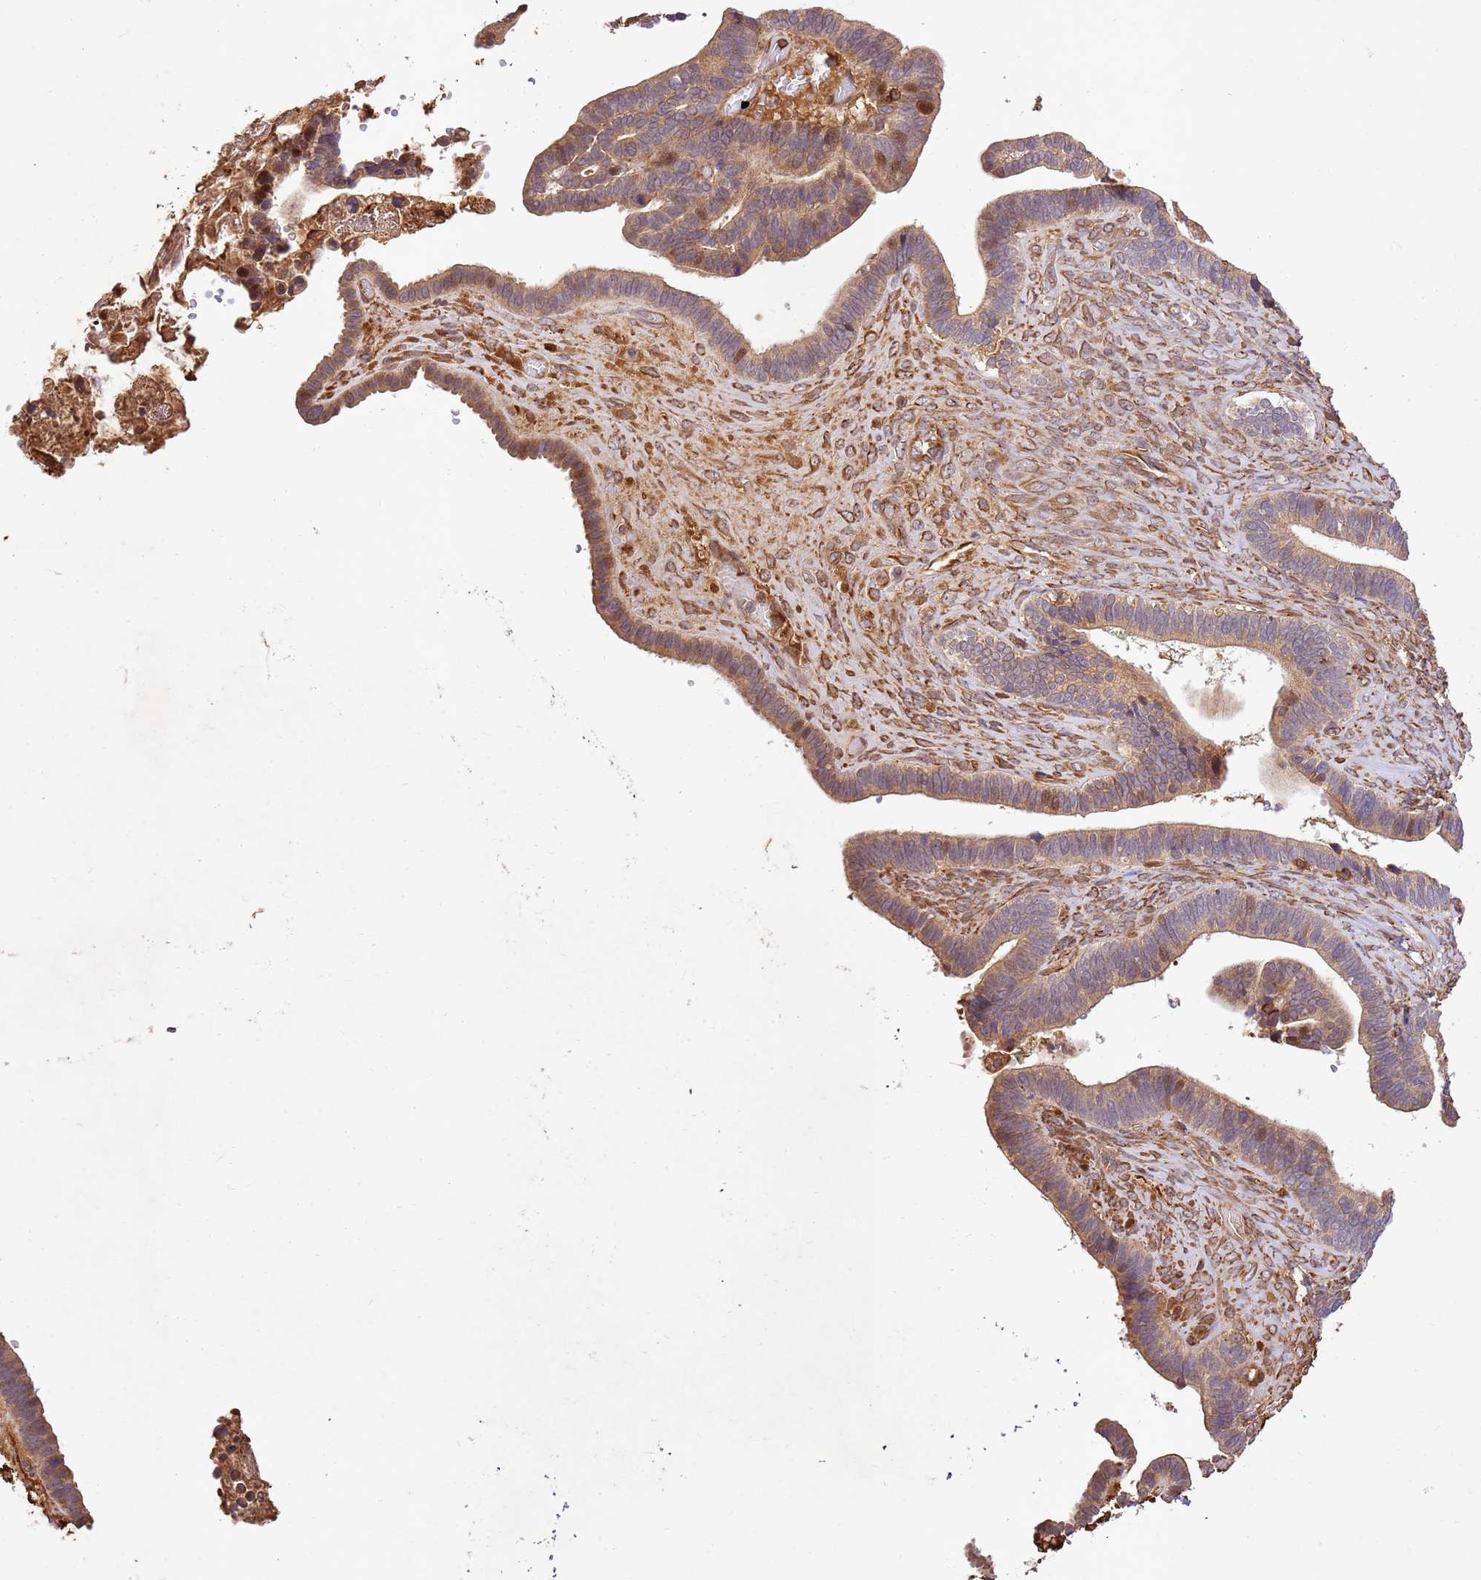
{"staining": {"intensity": "moderate", "quantity": ">75%", "location": "cytoplasmic/membranous"}, "tissue": "ovarian cancer", "cell_type": "Tumor cells", "image_type": "cancer", "snomed": [{"axis": "morphology", "description": "Cystadenocarcinoma, serous, NOS"}, {"axis": "topography", "description": "Ovary"}], "caption": "Moderate cytoplasmic/membranous protein staining is appreciated in approximately >75% of tumor cells in ovarian serous cystadenocarcinoma. The staining is performed using DAB brown chromogen to label protein expression. The nuclei are counter-stained blue using hematoxylin.", "gene": "KATNAL2", "patient": {"sex": "female", "age": 56}}